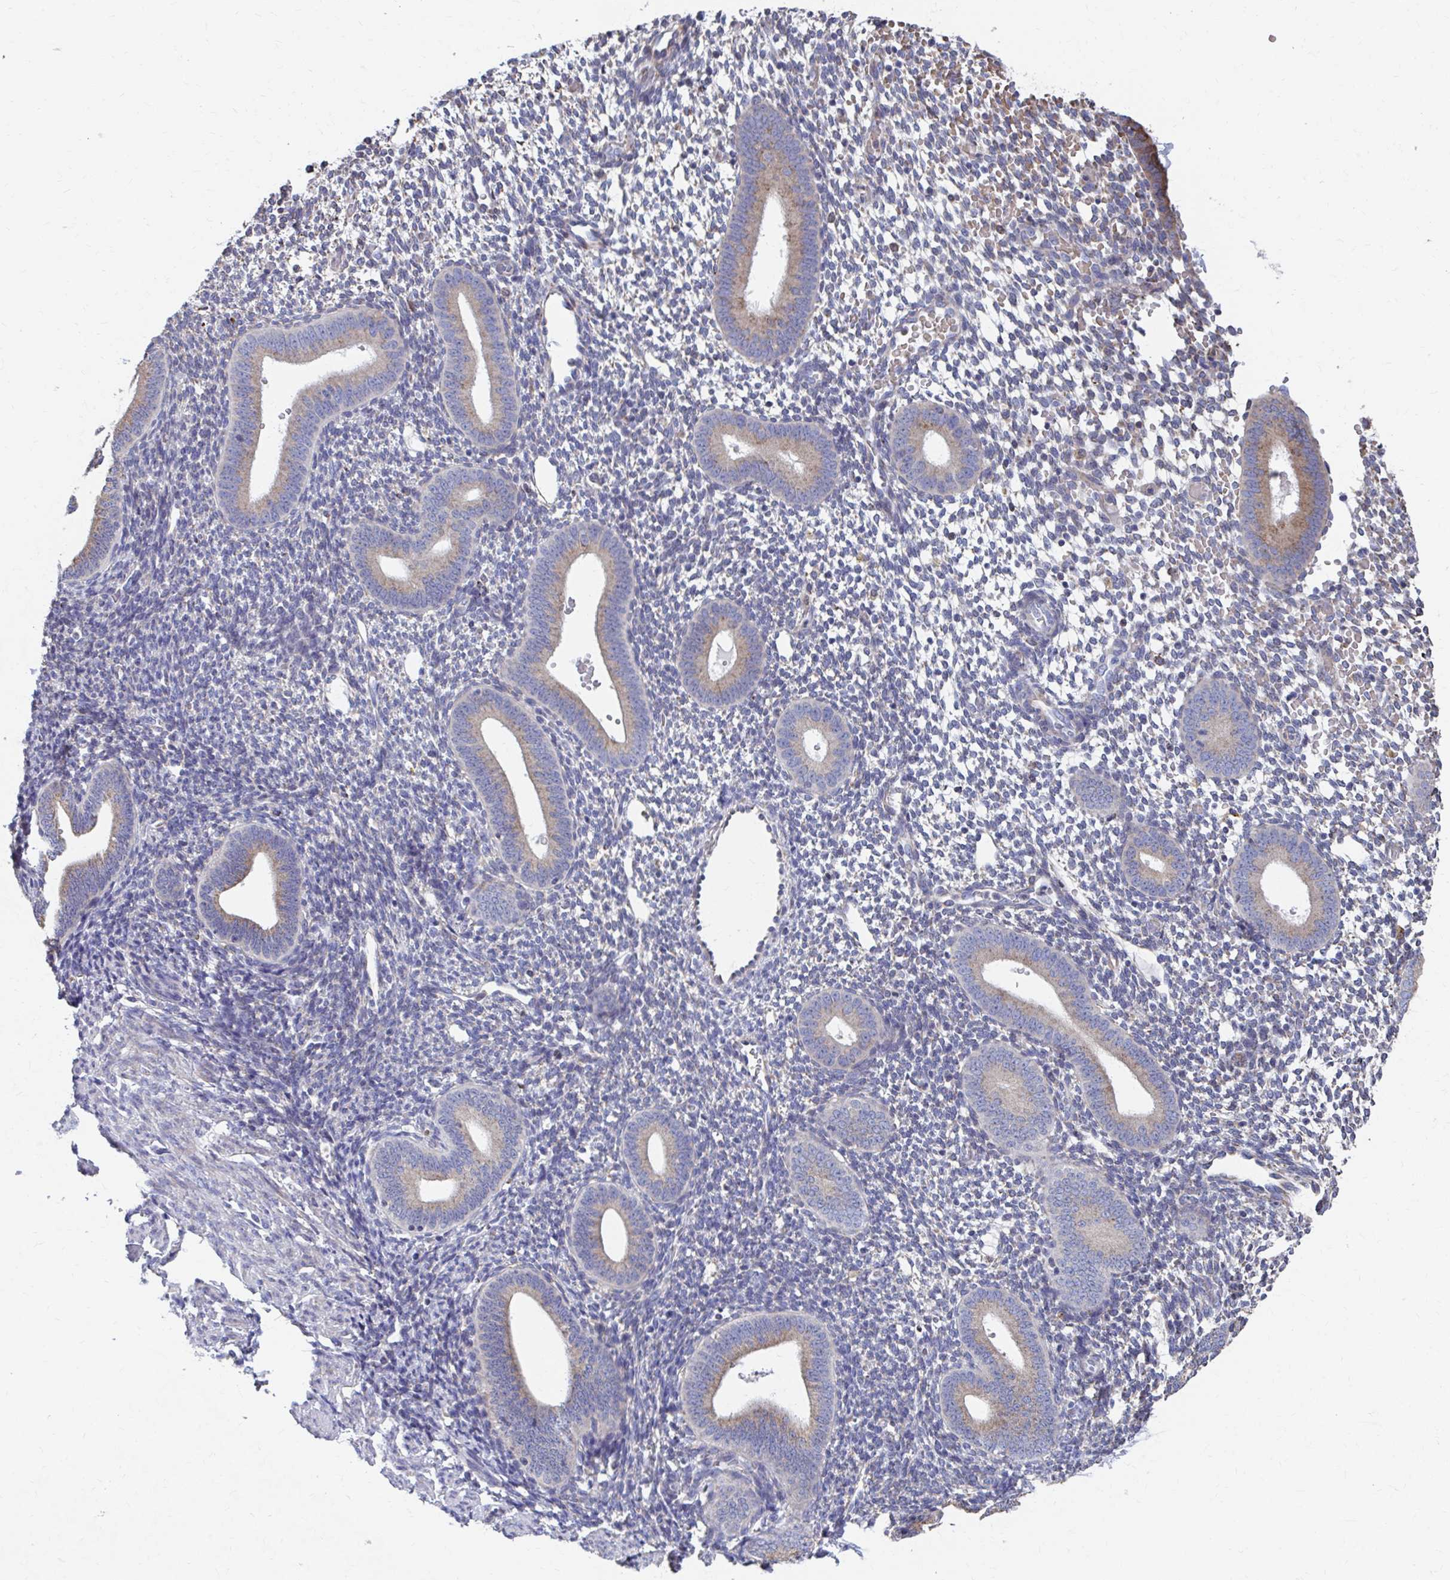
{"staining": {"intensity": "negative", "quantity": "none", "location": "none"}, "tissue": "endometrium", "cell_type": "Cells in endometrial stroma", "image_type": "normal", "snomed": [{"axis": "morphology", "description": "Normal tissue, NOS"}, {"axis": "topography", "description": "Endometrium"}], "caption": "High power microscopy micrograph of an IHC photomicrograph of unremarkable endometrium, revealing no significant staining in cells in endometrial stroma.", "gene": "FKBP2", "patient": {"sex": "female", "age": 40}}